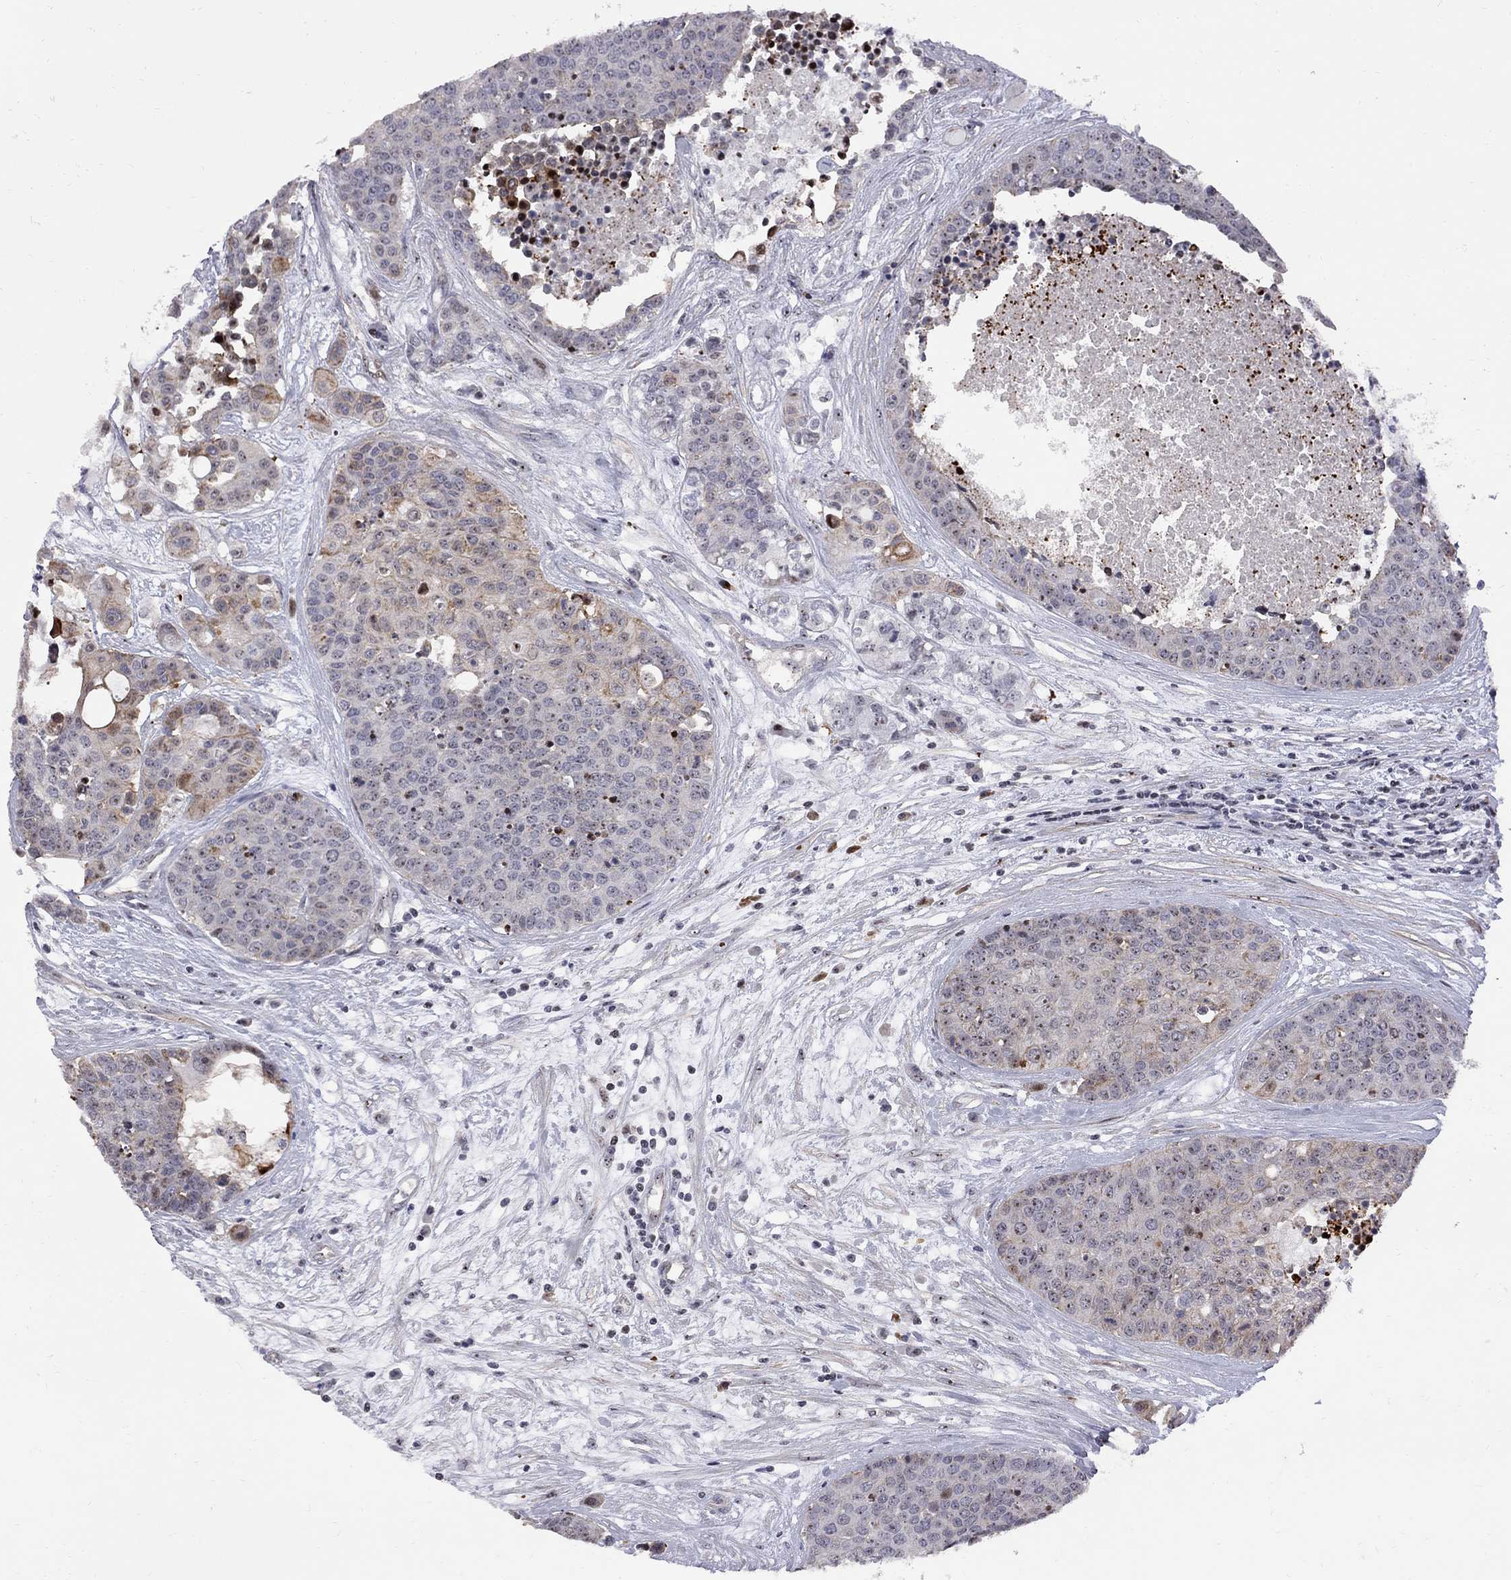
{"staining": {"intensity": "moderate", "quantity": "<25%", "location": "cytoplasmic/membranous,nuclear"}, "tissue": "carcinoid", "cell_type": "Tumor cells", "image_type": "cancer", "snomed": [{"axis": "morphology", "description": "Carcinoid, malignant, NOS"}, {"axis": "topography", "description": "Colon"}], "caption": "Carcinoid was stained to show a protein in brown. There is low levels of moderate cytoplasmic/membranous and nuclear expression in approximately <25% of tumor cells.", "gene": "DHX33", "patient": {"sex": "male", "age": 81}}